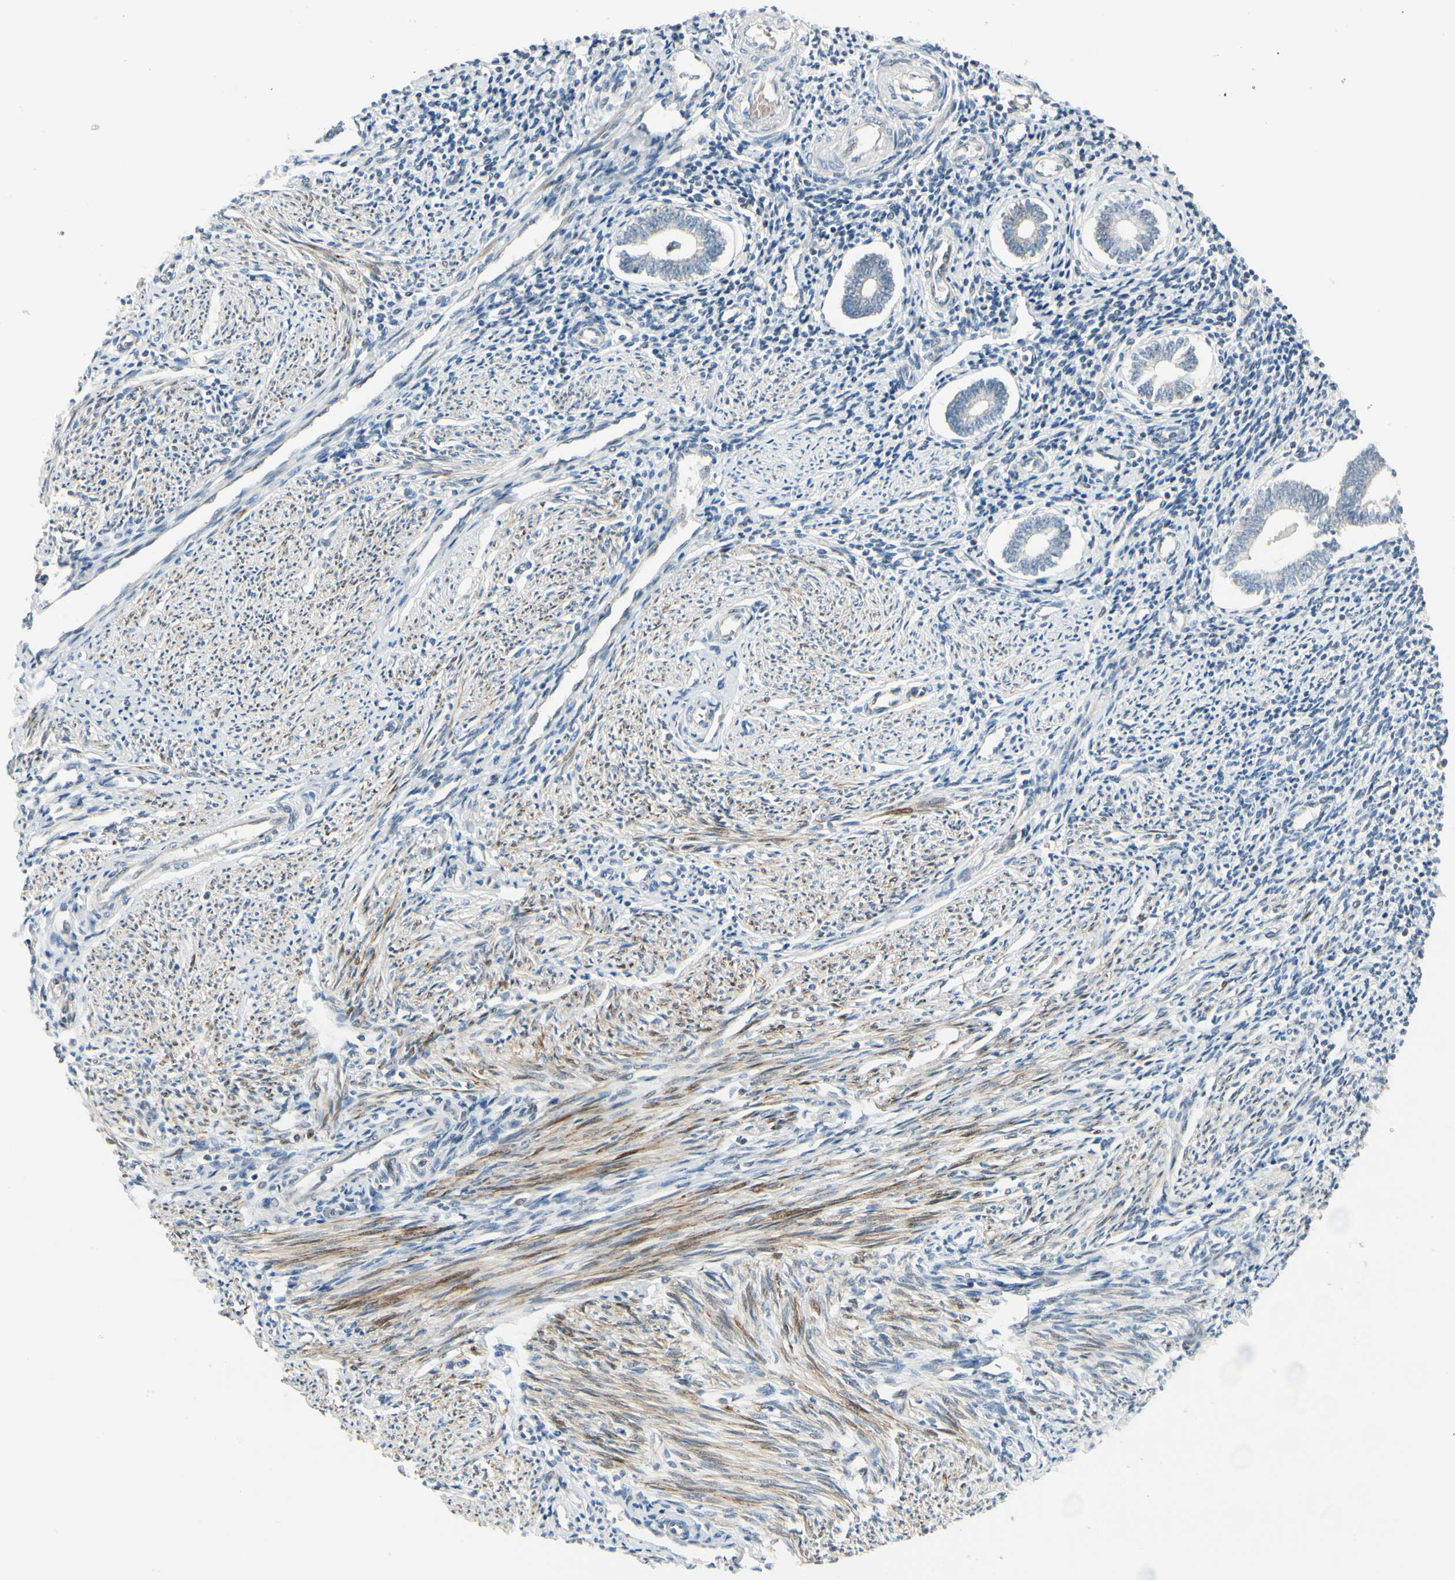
{"staining": {"intensity": "weak", "quantity": "<25%", "location": "cytoplasmic/membranous"}, "tissue": "endometrium", "cell_type": "Cells in endometrial stroma", "image_type": "normal", "snomed": [{"axis": "morphology", "description": "Normal tissue, NOS"}, {"axis": "topography", "description": "Endometrium"}], "caption": "Endometrium stained for a protein using immunohistochemistry exhibits no positivity cells in endometrial stroma.", "gene": "MANSC1", "patient": {"sex": "female", "age": 52}}